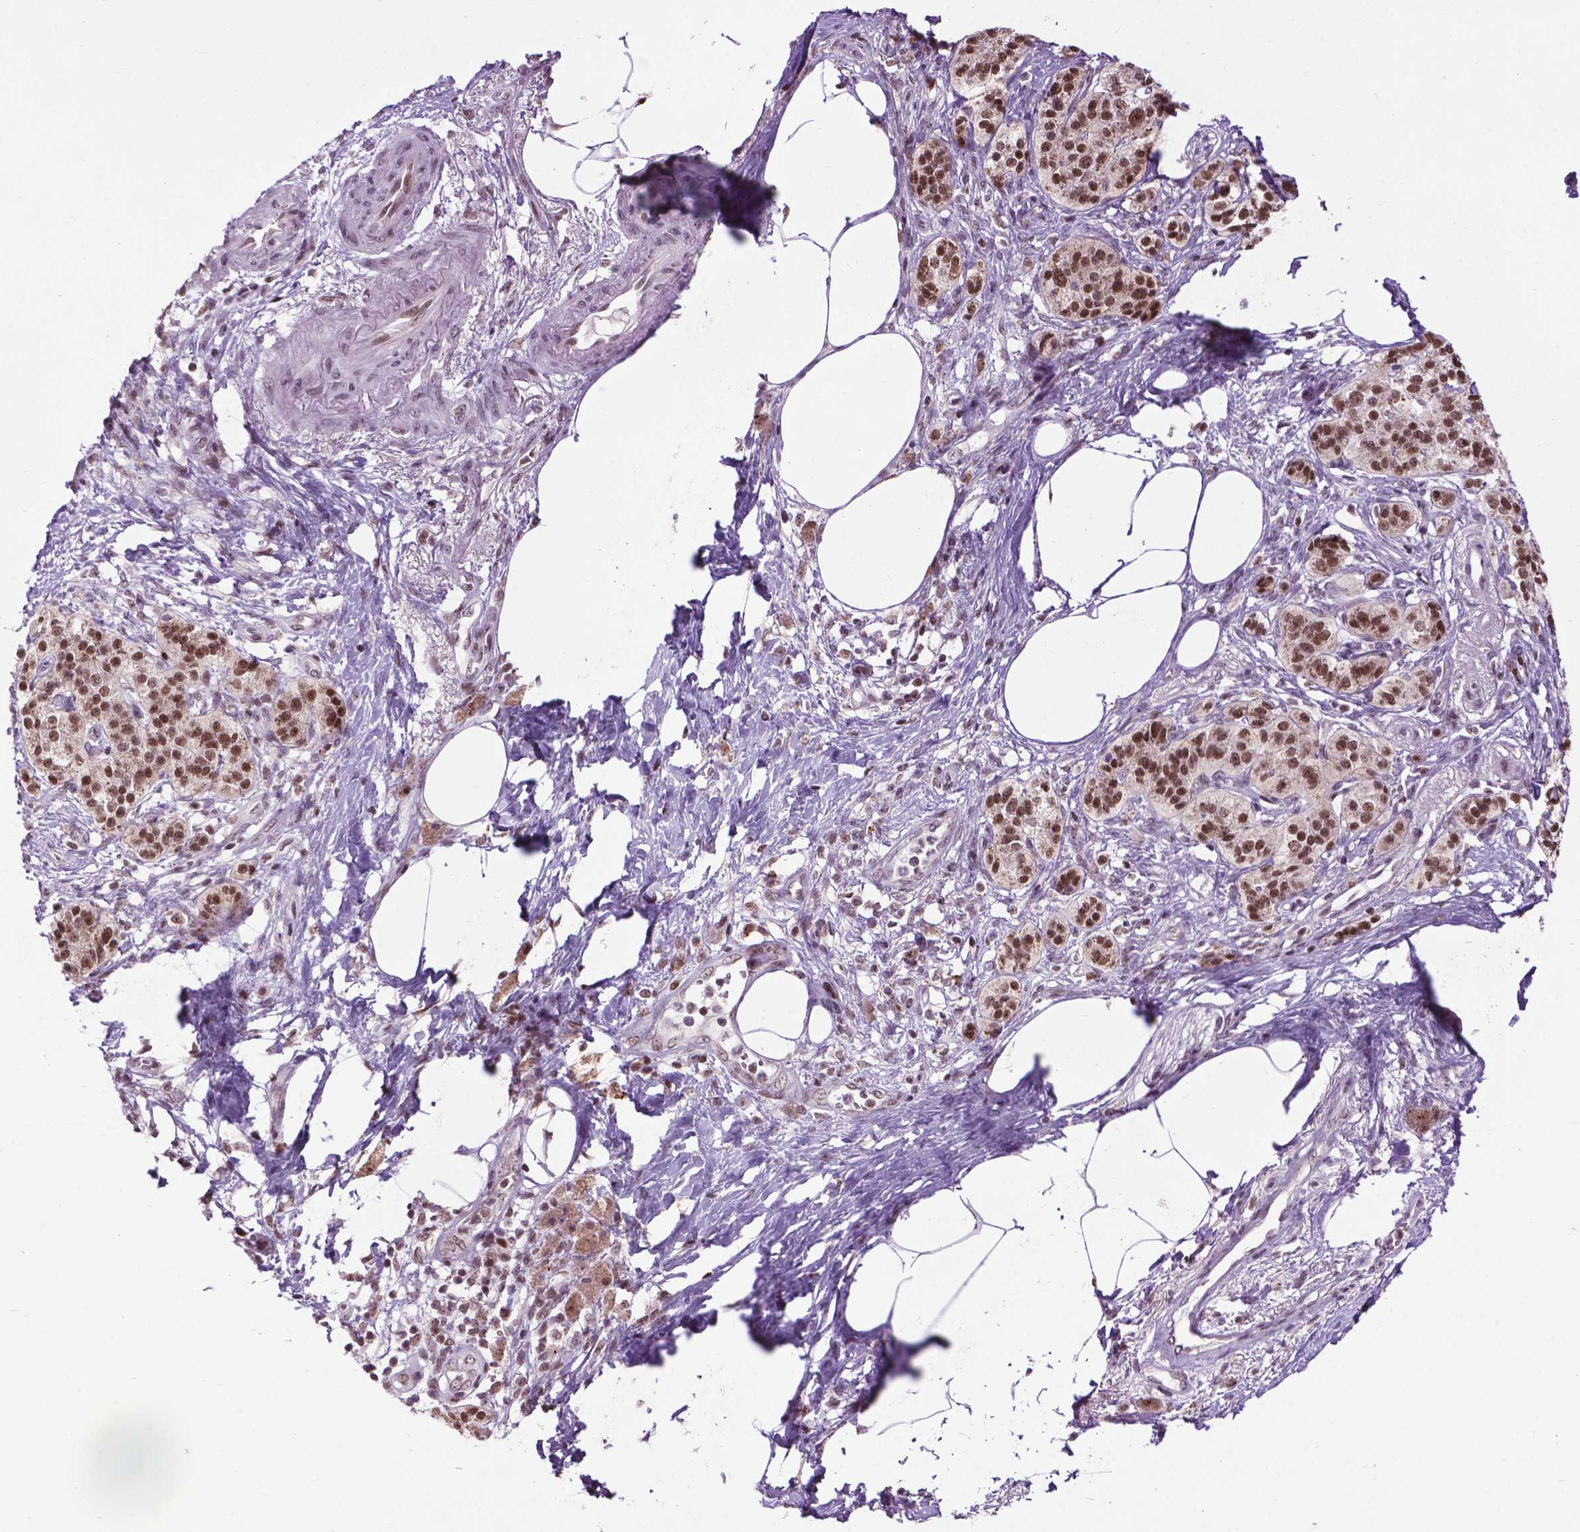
{"staining": {"intensity": "moderate", "quantity": ">75%", "location": "nuclear"}, "tissue": "pancreatic cancer", "cell_type": "Tumor cells", "image_type": "cancer", "snomed": [{"axis": "morphology", "description": "Adenocarcinoma, NOS"}, {"axis": "topography", "description": "Pancreas"}], "caption": "Immunohistochemistry (IHC) photomicrograph of neoplastic tissue: human pancreatic adenocarcinoma stained using immunohistochemistry reveals medium levels of moderate protein expression localized specifically in the nuclear of tumor cells, appearing as a nuclear brown color.", "gene": "EAF1", "patient": {"sex": "female", "age": 72}}